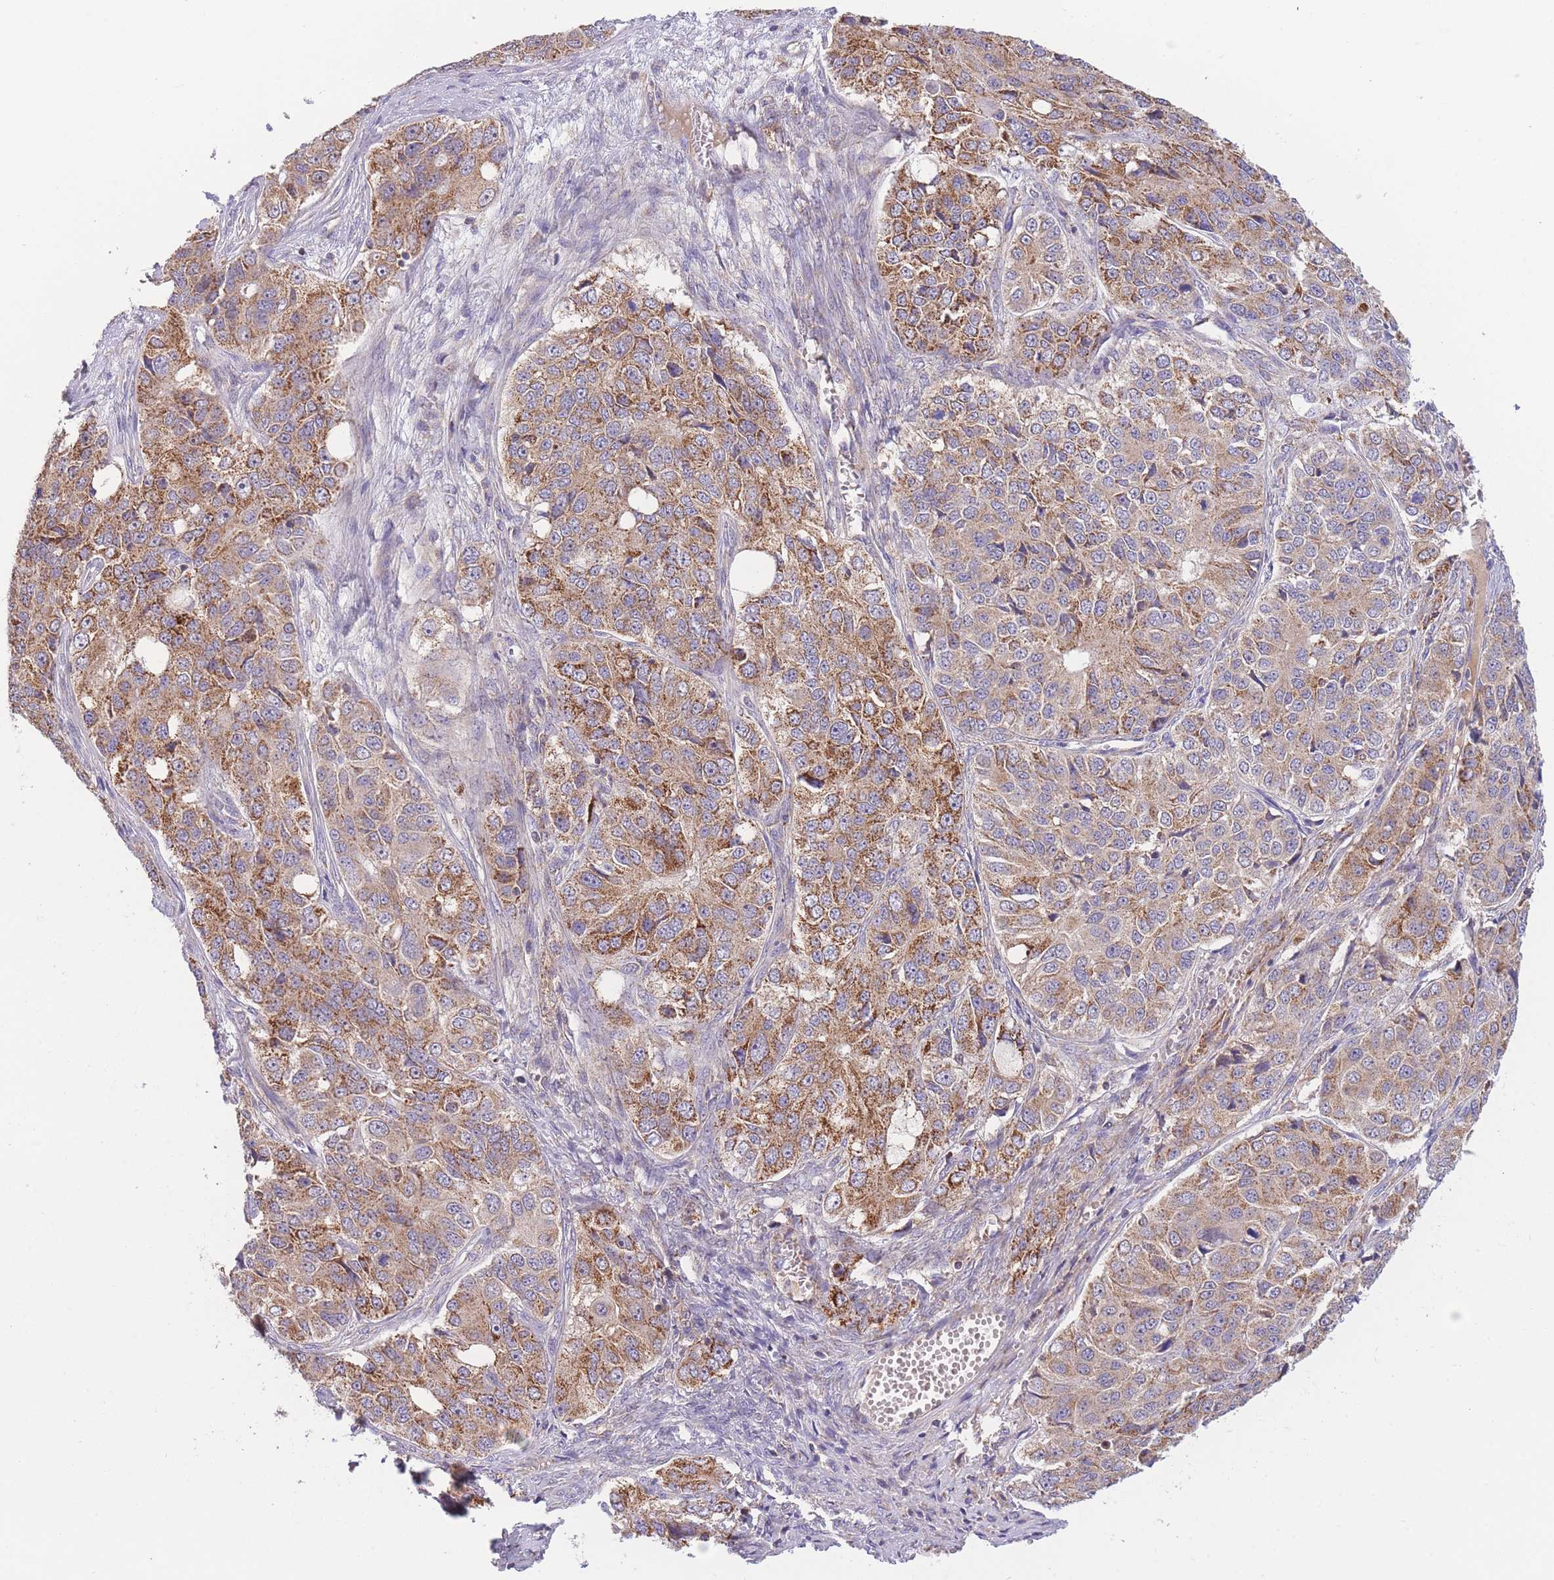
{"staining": {"intensity": "moderate", "quantity": ">75%", "location": "cytoplasmic/membranous"}, "tissue": "ovarian cancer", "cell_type": "Tumor cells", "image_type": "cancer", "snomed": [{"axis": "morphology", "description": "Carcinoma, endometroid"}, {"axis": "topography", "description": "Ovary"}], "caption": "Brown immunohistochemical staining in human ovarian cancer (endometroid carcinoma) reveals moderate cytoplasmic/membranous staining in approximately >75% of tumor cells. (Brightfield microscopy of DAB IHC at high magnification).", "gene": "SLC25A42", "patient": {"sex": "female", "age": 51}}